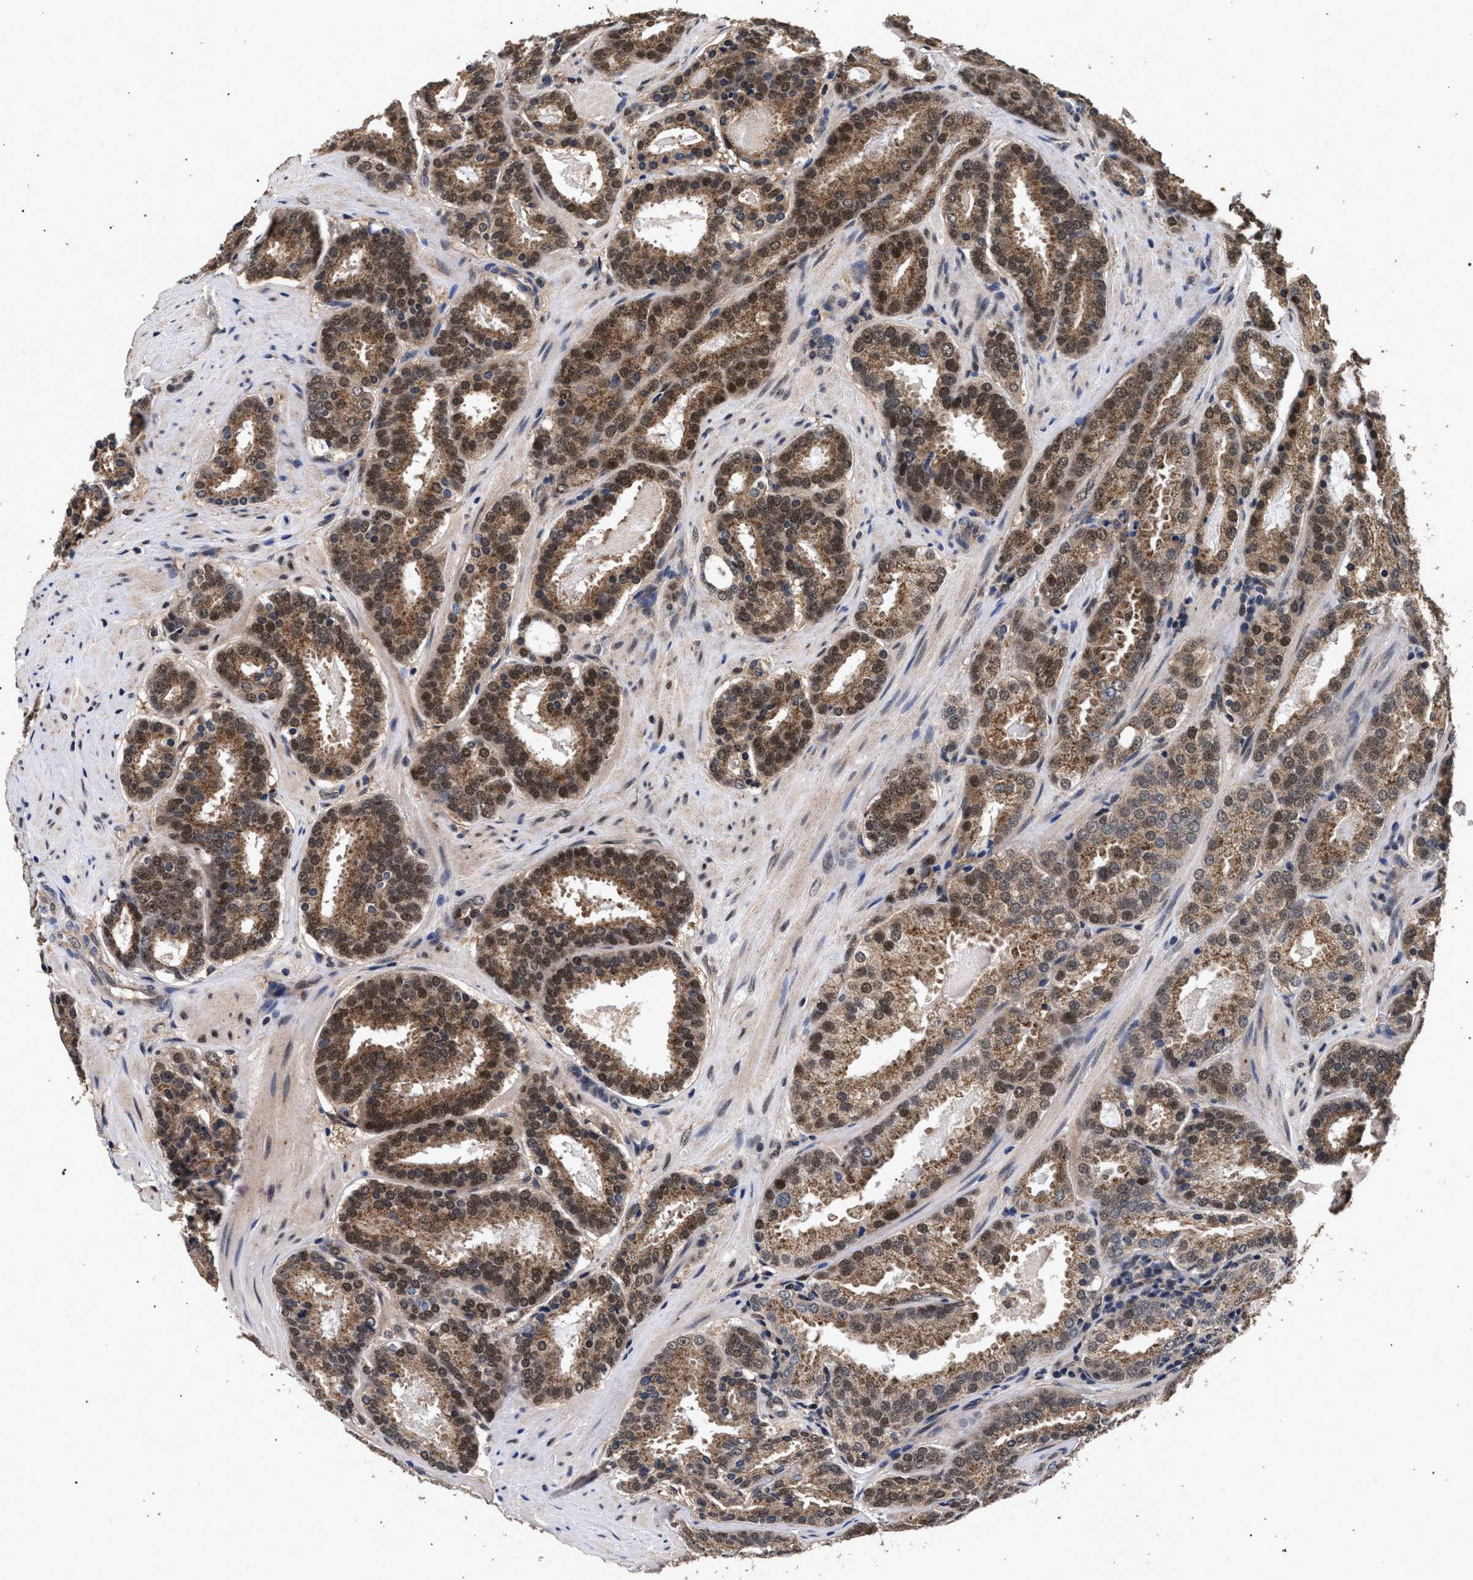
{"staining": {"intensity": "moderate", "quantity": ">75%", "location": "cytoplasmic/membranous,nuclear"}, "tissue": "prostate cancer", "cell_type": "Tumor cells", "image_type": "cancer", "snomed": [{"axis": "morphology", "description": "Adenocarcinoma, Low grade"}, {"axis": "topography", "description": "Prostate"}], "caption": "Prostate low-grade adenocarcinoma stained for a protein demonstrates moderate cytoplasmic/membranous and nuclear positivity in tumor cells. The staining was performed using DAB (3,3'-diaminobenzidine) to visualize the protein expression in brown, while the nuclei were stained in blue with hematoxylin (Magnification: 20x).", "gene": "ACOX1", "patient": {"sex": "male", "age": 69}}